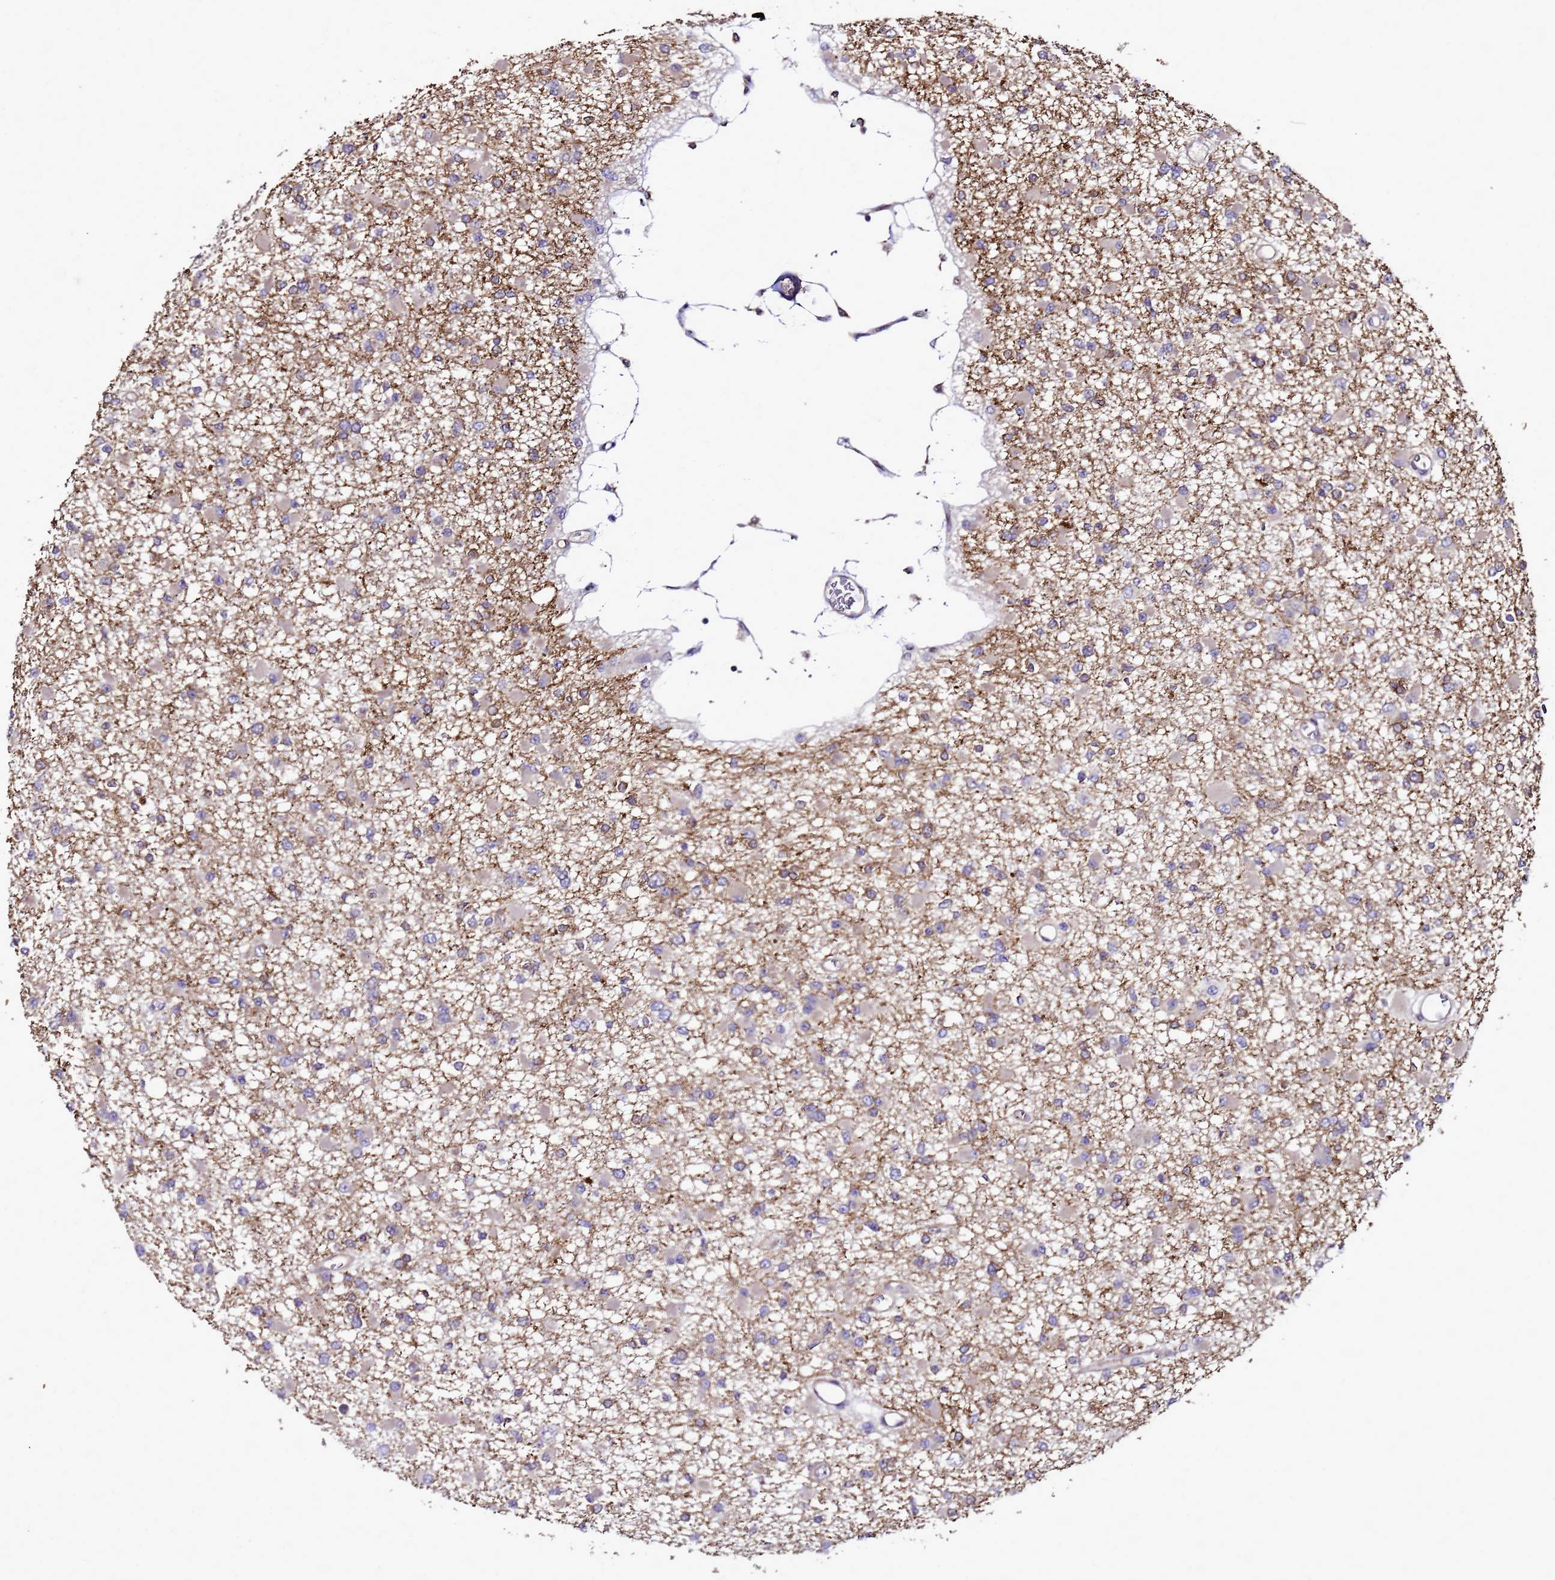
{"staining": {"intensity": "negative", "quantity": "none", "location": "none"}, "tissue": "glioma", "cell_type": "Tumor cells", "image_type": "cancer", "snomed": [{"axis": "morphology", "description": "Glioma, malignant, Low grade"}, {"axis": "topography", "description": "Brain"}], "caption": "DAB (3,3'-diaminobenzidine) immunohistochemical staining of malignant glioma (low-grade) displays no significant positivity in tumor cells. Brightfield microscopy of immunohistochemistry stained with DAB (3,3'-diaminobenzidine) (brown) and hematoxylin (blue), captured at high magnification.", "gene": "TRABD", "patient": {"sex": "female", "age": 22}}